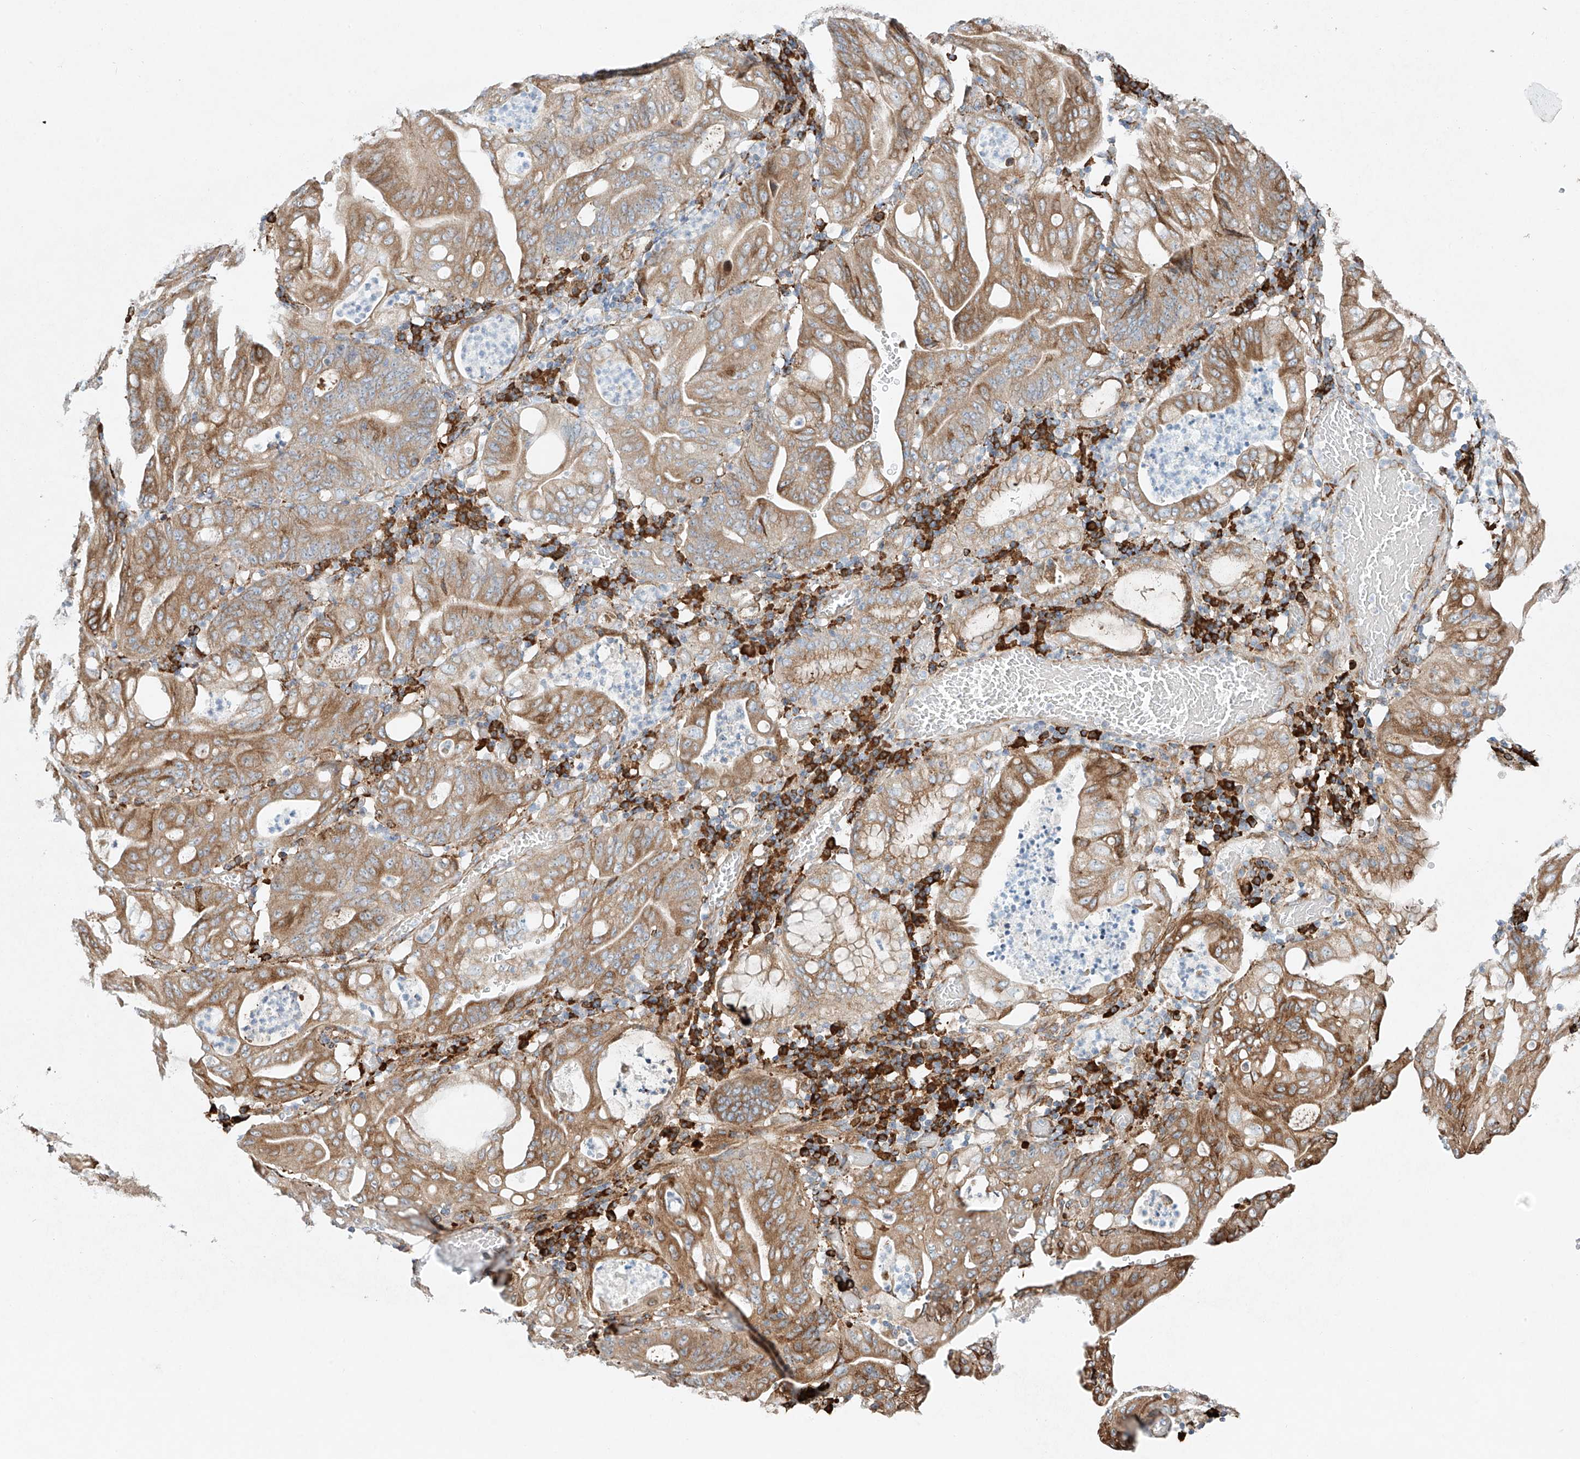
{"staining": {"intensity": "moderate", "quantity": ">75%", "location": "cytoplasmic/membranous"}, "tissue": "stomach cancer", "cell_type": "Tumor cells", "image_type": "cancer", "snomed": [{"axis": "morphology", "description": "Adenocarcinoma, NOS"}, {"axis": "topography", "description": "Stomach"}], "caption": "There is medium levels of moderate cytoplasmic/membranous positivity in tumor cells of adenocarcinoma (stomach), as demonstrated by immunohistochemical staining (brown color).", "gene": "EIPR1", "patient": {"sex": "female", "age": 73}}